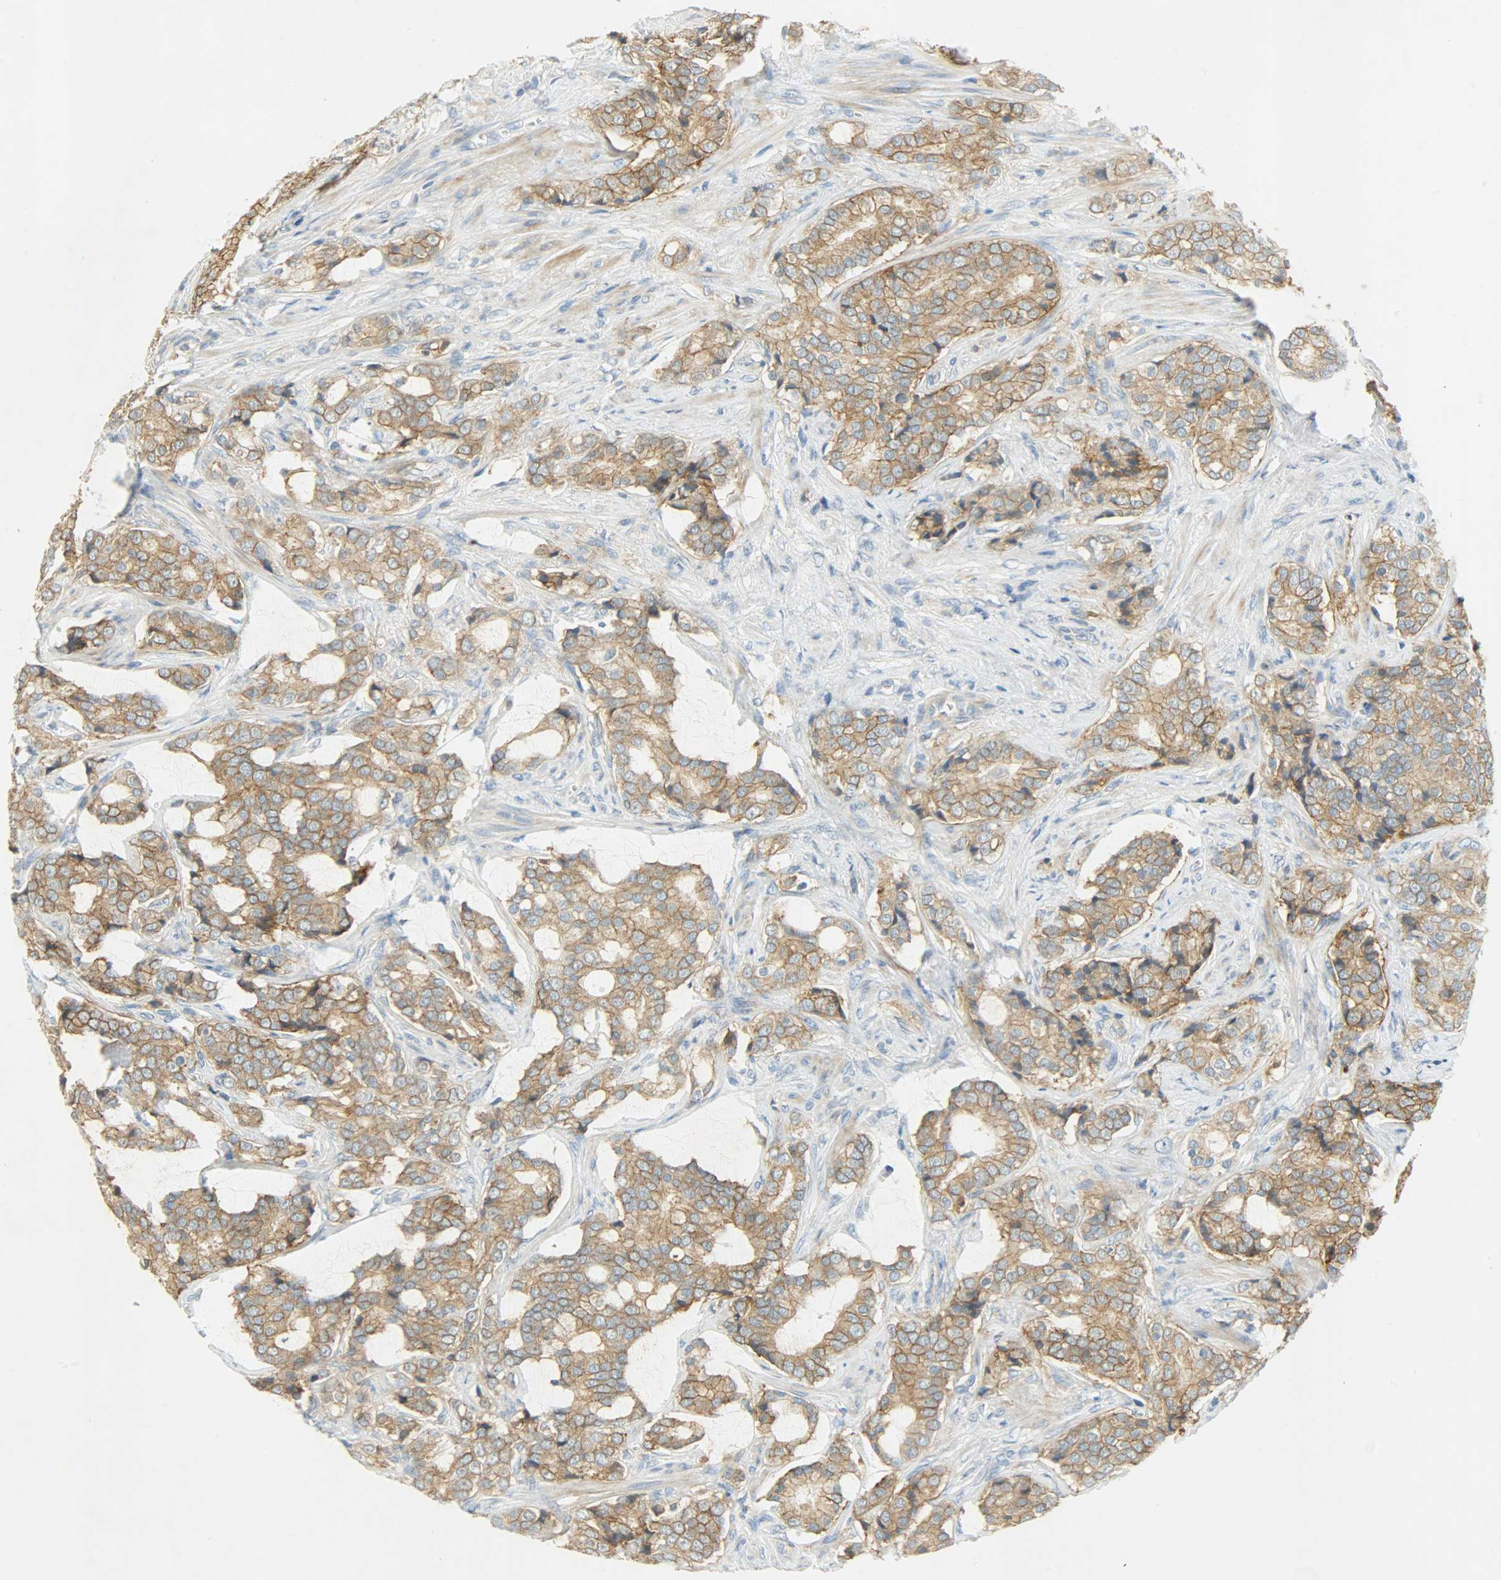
{"staining": {"intensity": "moderate", "quantity": ">75%", "location": "cytoplasmic/membranous"}, "tissue": "prostate cancer", "cell_type": "Tumor cells", "image_type": "cancer", "snomed": [{"axis": "morphology", "description": "Adenocarcinoma, Low grade"}, {"axis": "topography", "description": "Prostate"}], "caption": "The immunohistochemical stain shows moderate cytoplasmic/membranous staining in tumor cells of low-grade adenocarcinoma (prostate) tissue.", "gene": "DSG2", "patient": {"sex": "male", "age": 58}}